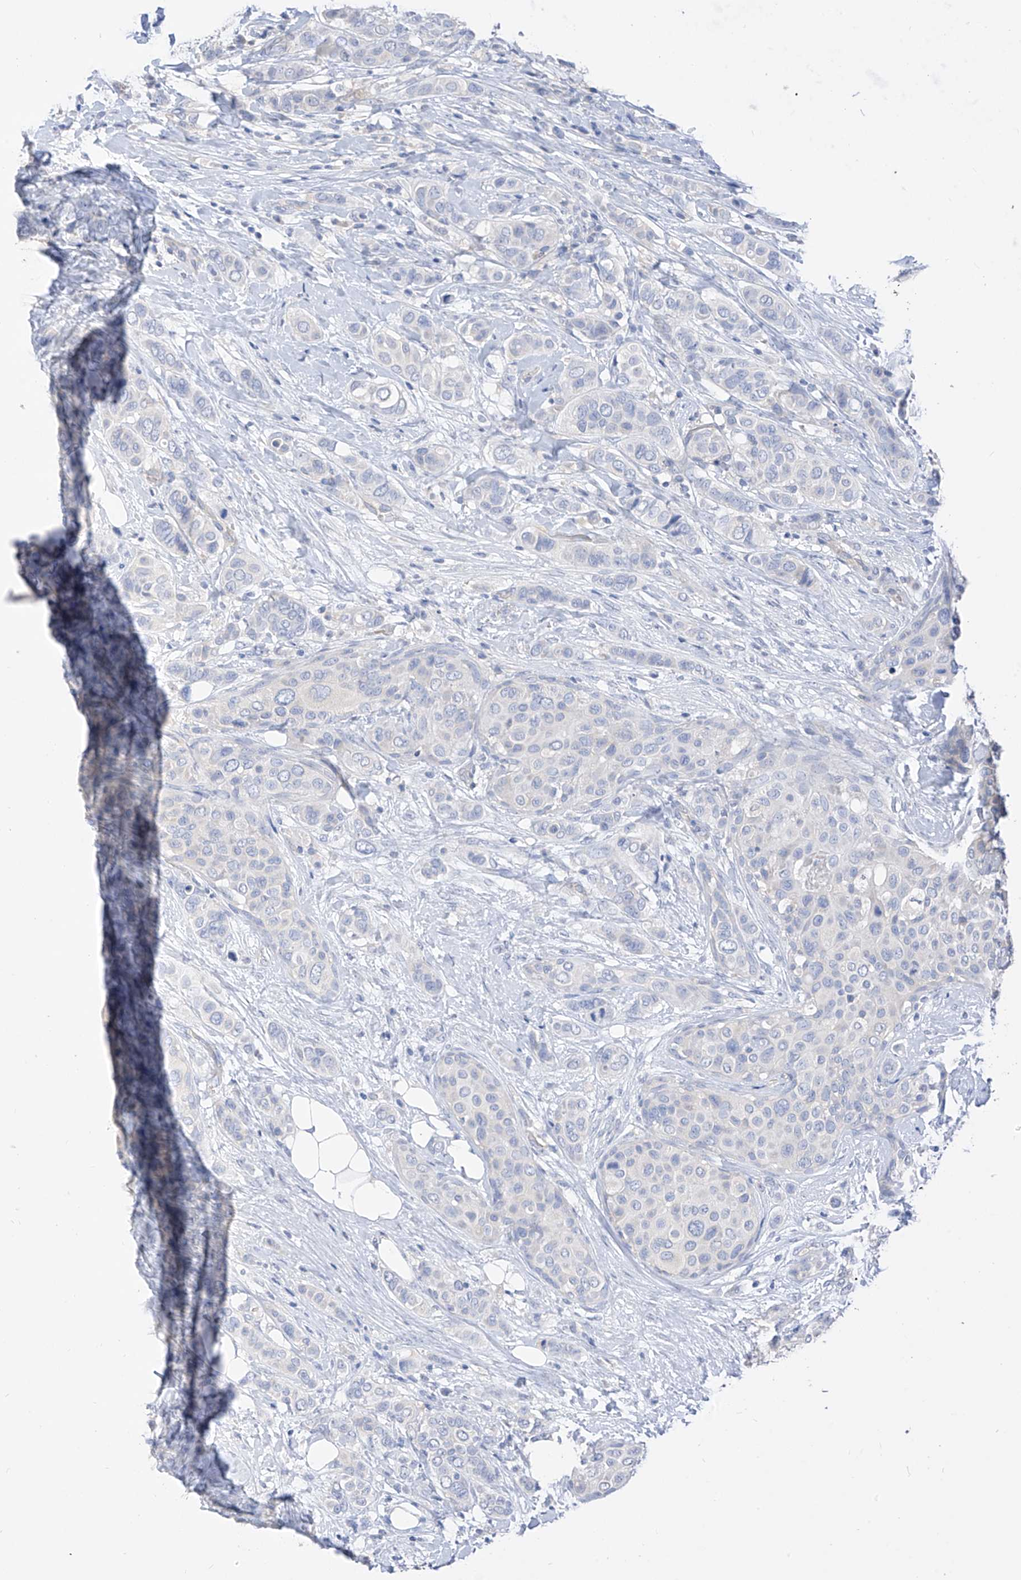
{"staining": {"intensity": "negative", "quantity": "none", "location": "none"}, "tissue": "breast cancer", "cell_type": "Tumor cells", "image_type": "cancer", "snomed": [{"axis": "morphology", "description": "Lobular carcinoma"}, {"axis": "topography", "description": "Breast"}], "caption": "Immunohistochemistry (IHC) of breast cancer (lobular carcinoma) exhibits no expression in tumor cells.", "gene": "ZZEF1", "patient": {"sex": "female", "age": 51}}